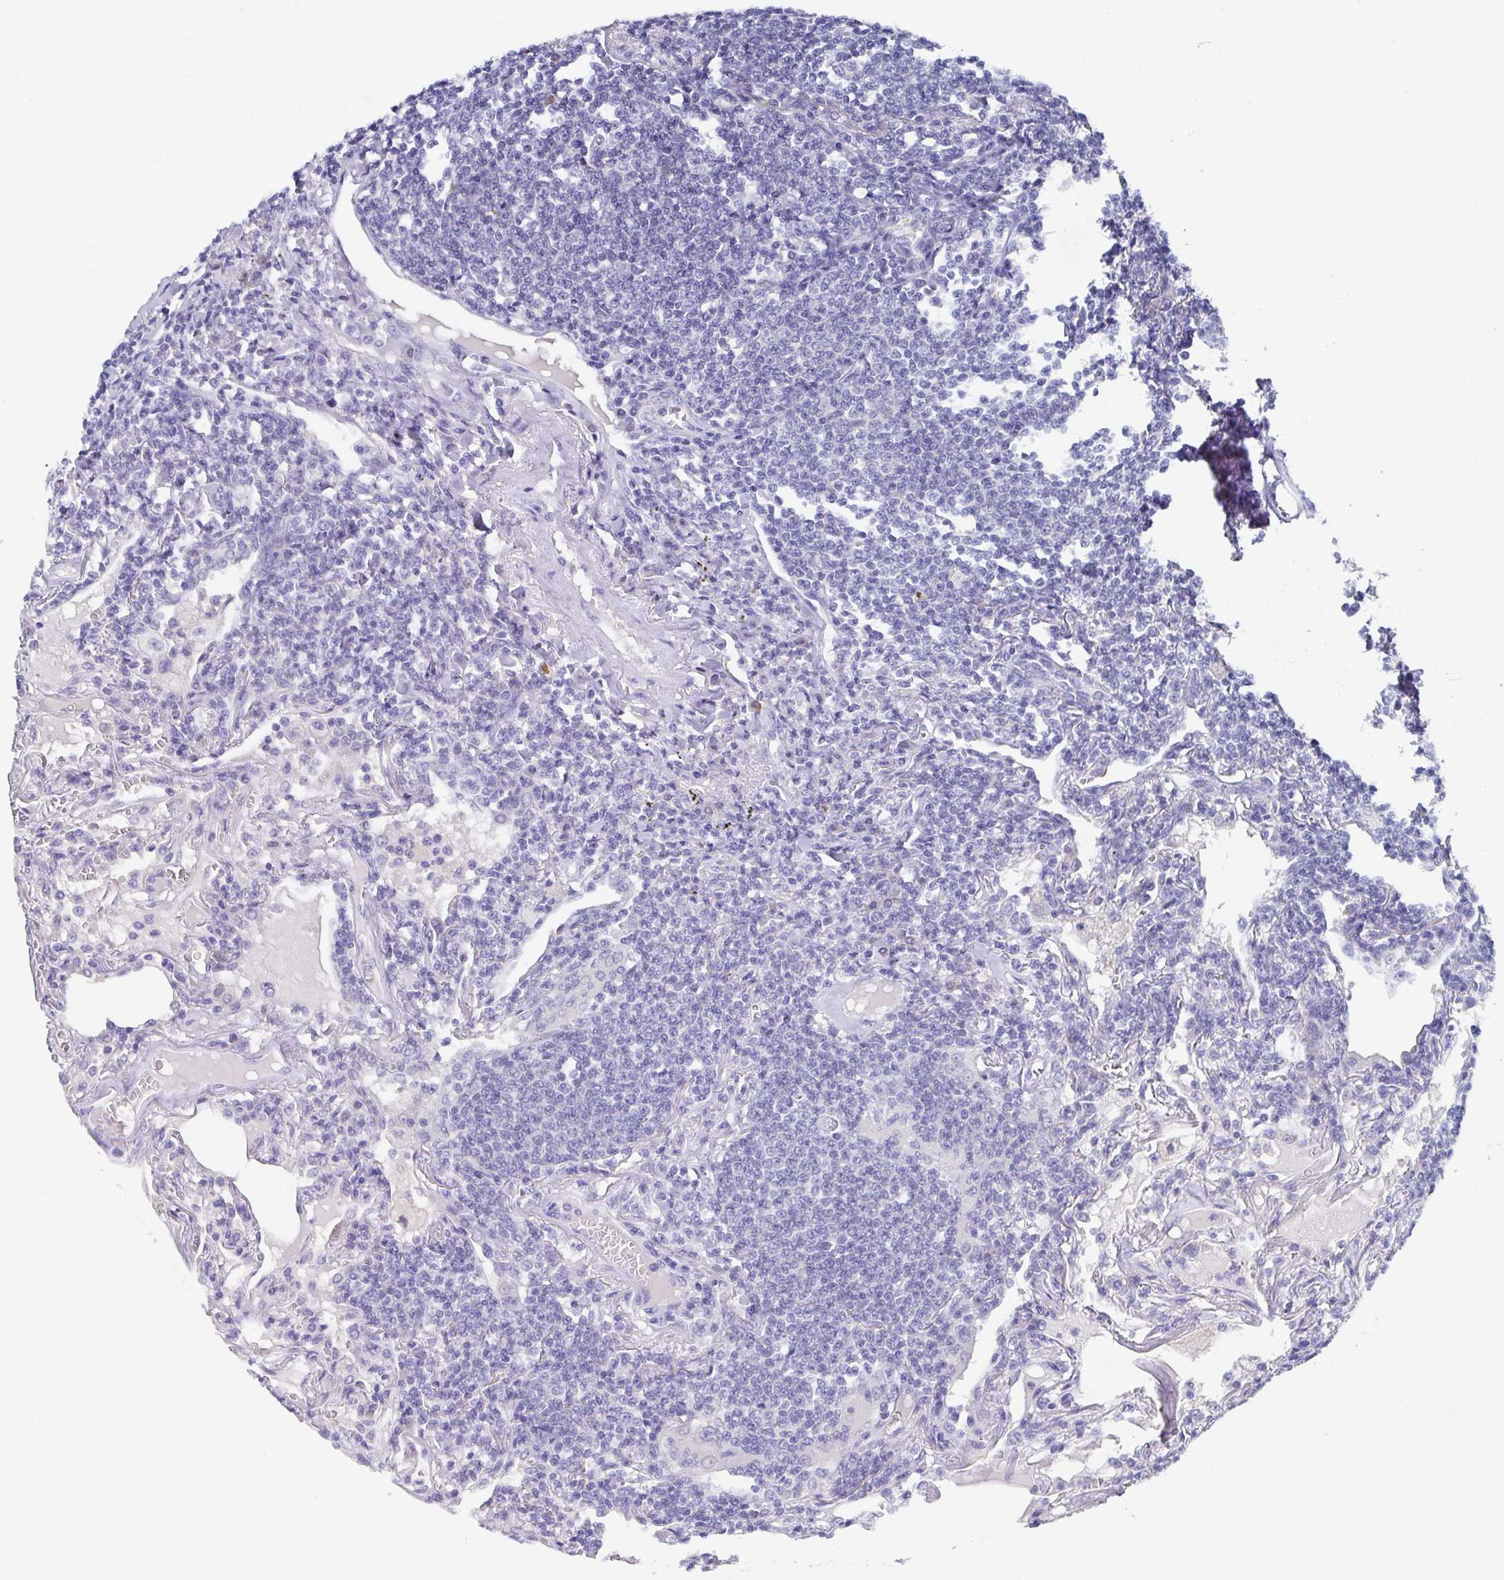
{"staining": {"intensity": "negative", "quantity": "none", "location": "none"}, "tissue": "lymphoma", "cell_type": "Tumor cells", "image_type": "cancer", "snomed": [{"axis": "morphology", "description": "Malignant lymphoma, non-Hodgkin's type, Low grade"}, {"axis": "topography", "description": "Lung"}], "caption": "Tumor cells are negative for brown protein staining in lymphoma.", "gene": "SSC4D", "patient": {"sex": "female", "age": 71}}